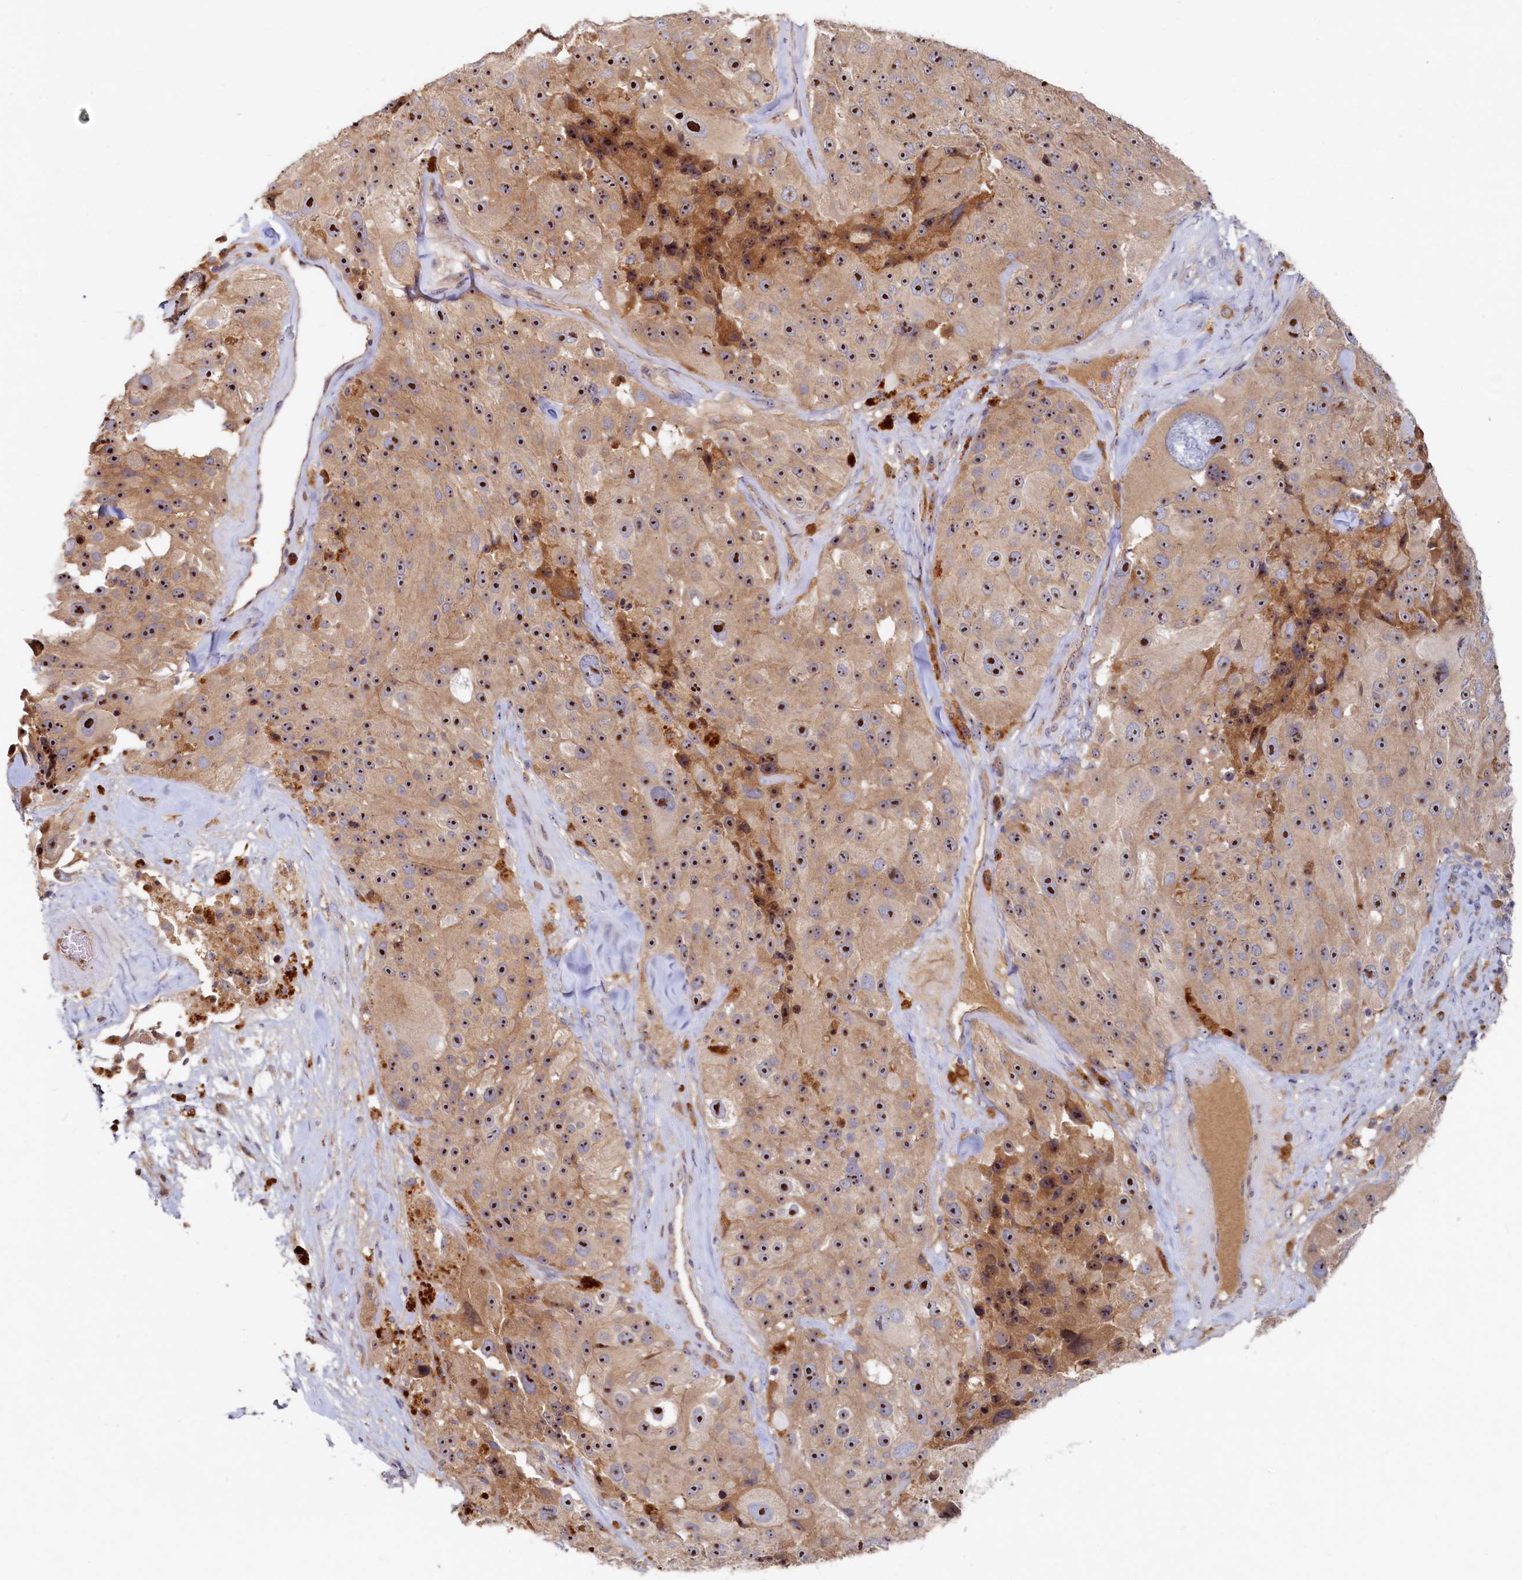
{"staining": {"intensity": "strong", "quantity": ">75%", "location": "cytoplasmic/membranous,nuclear"}, "tissue": "melanoma", "cell_type": "Tumor cells", "image_type": "cancer", "snomed": [{"axis": "morphology", "description": "Malignant melanoma, Metastatic site"}, {"axis": "topography", "description": "Lymph node"}], "caption": "Malignant melanoma (metastatic site) tissue displays strong cytoplasmic/membranous and nuclear staining in about >75% of tumor cells, visualized by immunohistochemistry.", "gene": "RGS7BP", "patient": {"sex": "male", "age": 62}}